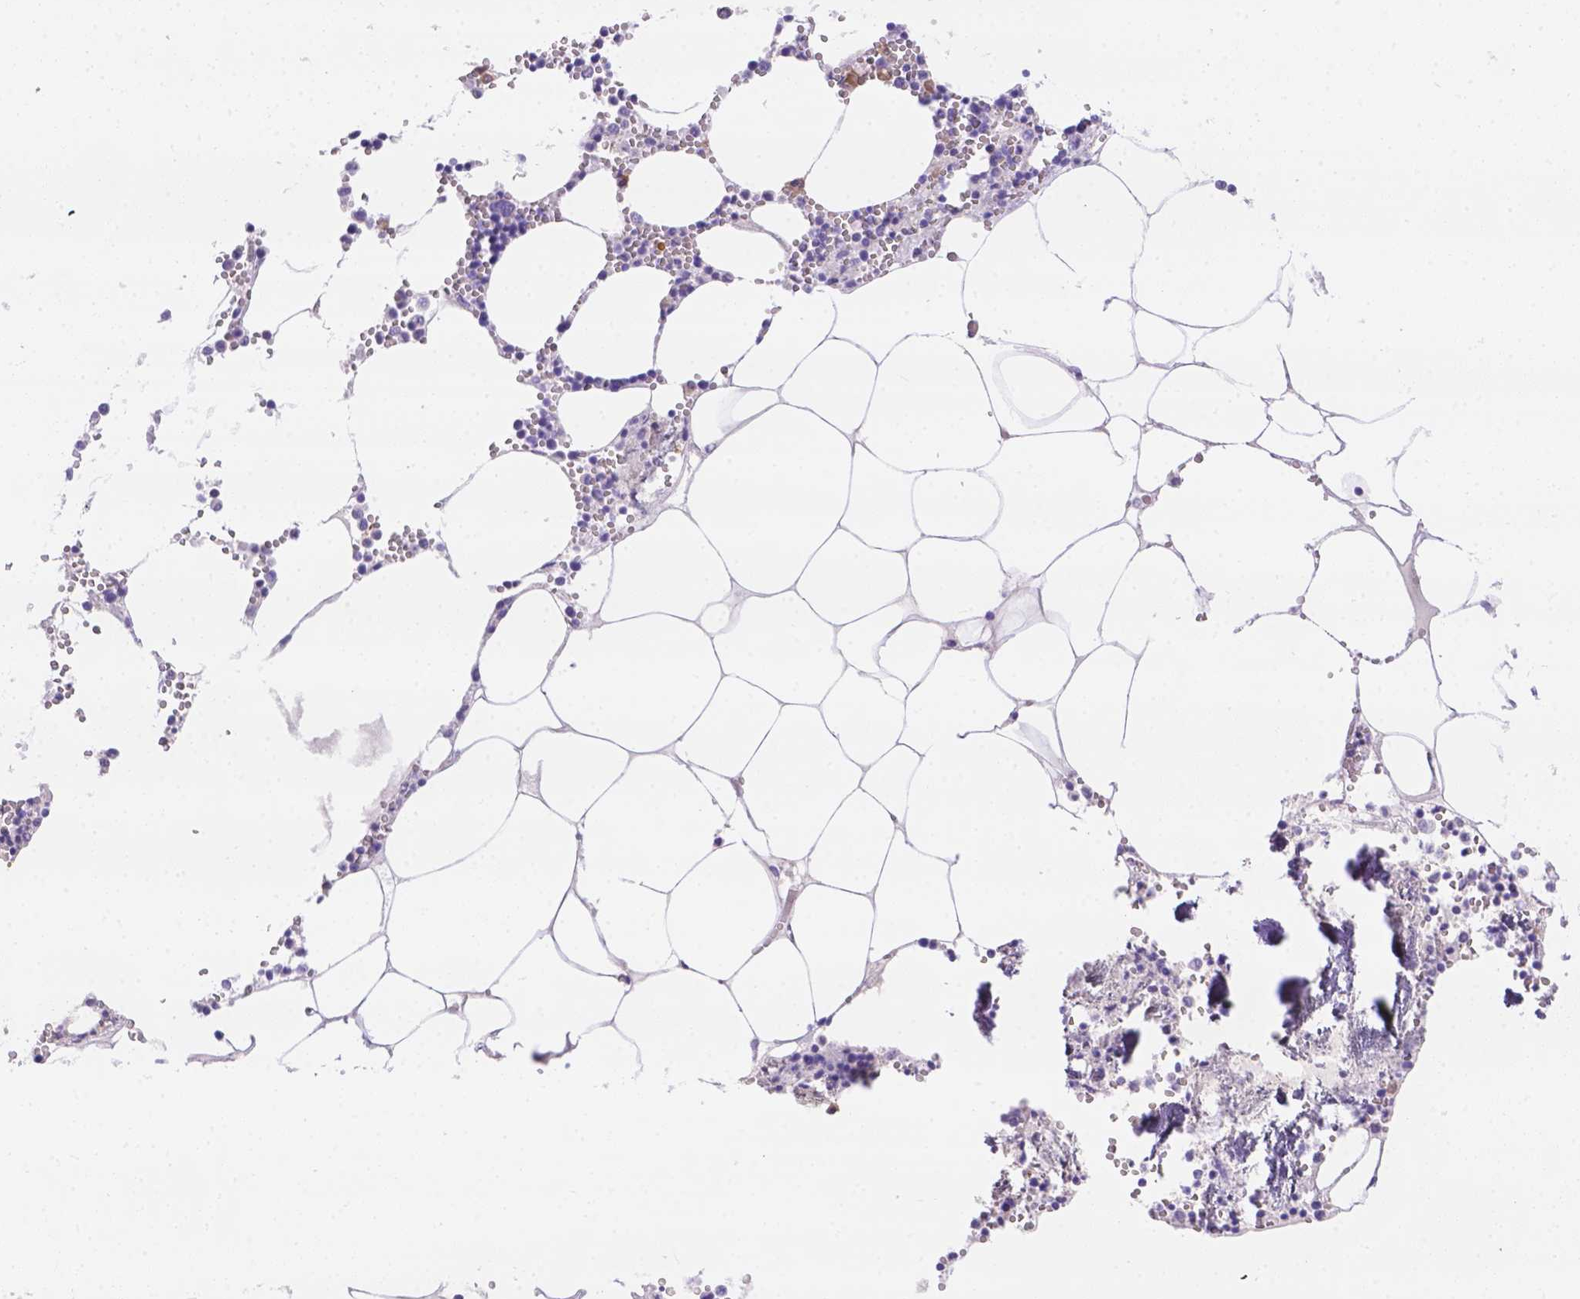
{"staining": {"intensity": "moderate", "quantity": "<25%", "location": "cytoplasmic/membranous"}, "tissue": "bone marrow", "cell_type": "Hematopoietic cells", "image_type": "normal", "snomed": [{"axis": "morphology", "description": "Normal tissue, NOS"}, {"axis": "topography", "description": "Bone marrow"}], "caption": "This photomicrograph reveals immunohistochemistry staining of unremarkable human bone marrow, with low moderate cytoplasmic/membranous staining in approximately <25% of hematopoietic cells.", "gene": "CD96", "patient": {"sex": "male", "age": 54}}